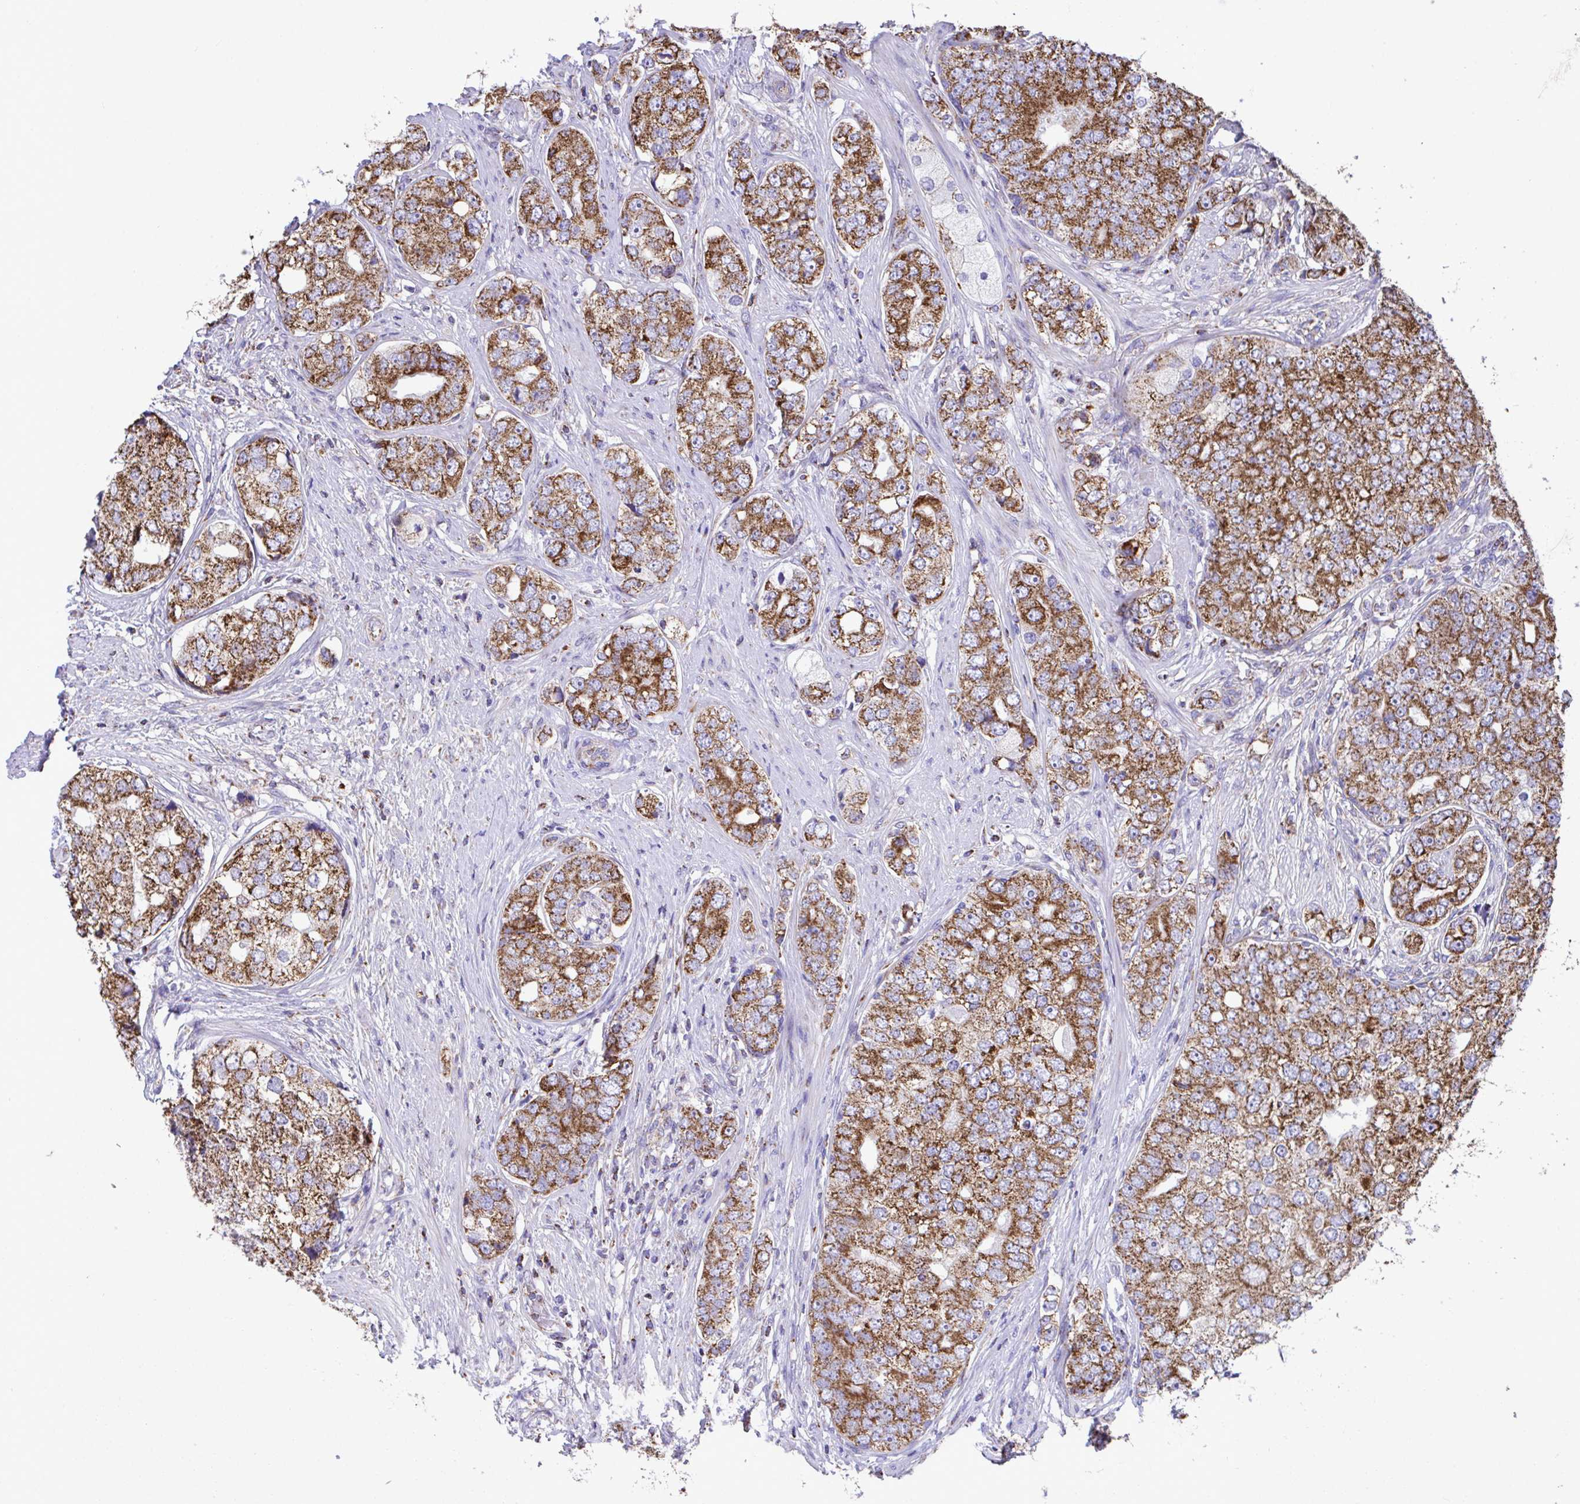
{"staining": {"intensity": "strong", "quantity": ">75%", "location": "cytoplasmic/membranous"}, "tissue": "prostate cancer", "cell_type": "Tumor cells", "image_type": "cancer", "snomed": [{"axis": "morphology", "description": "Adenocarcinoma, High grade"}, {"axis": "topography", "description": "Prostate"}], "caption": "Brown immunohistochemical staining in human adenocarcinoma (high-grade) (prostate) demonstrates strong cytoplasmic/membranous expression in approximately >75% of tumor cells.", "gene": "PCMTD2", "patient": {"sex": "male", "age": 60}}